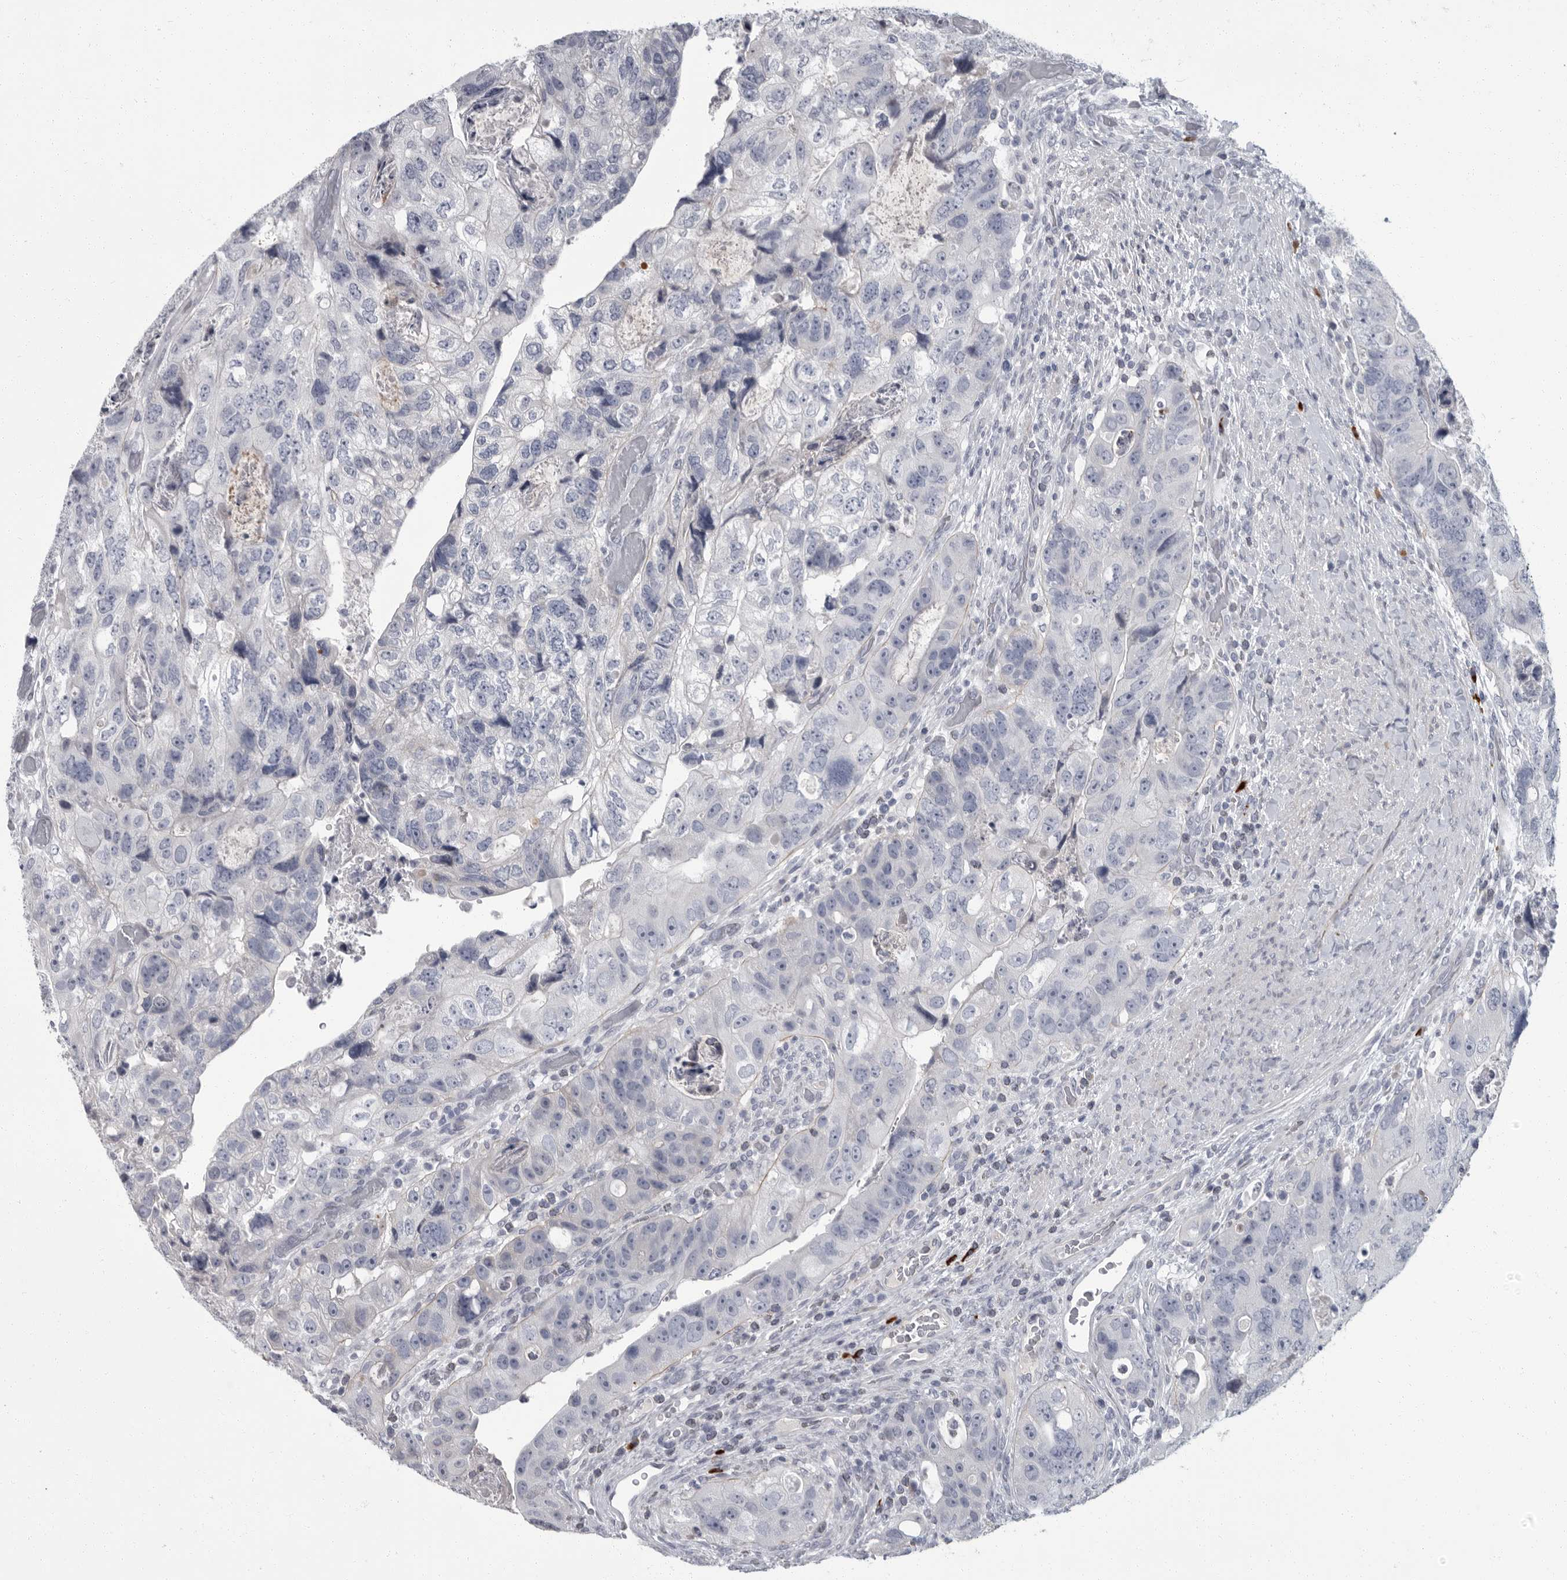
{"staining": {"intensity": "negative", "quantity": "none", "location": "none"}, "tissue": "colorectal cancer", "cell_type": "Tumor cells", "image_type": "cancer", "snomed": [{"axis": "morphology", "description": "Adenocarcinoma, NOS"}, {"axis": "topography", "description": "Rectum"}], "caption": "Immunohistochemistry (IHC) photomicrograph of colorectal cancer (adenocarcinoma) stained for a protein (brown), which exhibits no positivity in tumor cells. The staining is performed using DAB (3,3'-diaminobenzidine) brown chromogen with nuclei counter-stained in using hematoxylin.", "gene": "SLC25A39", "patient": {"sex": "male", "age": 59}}